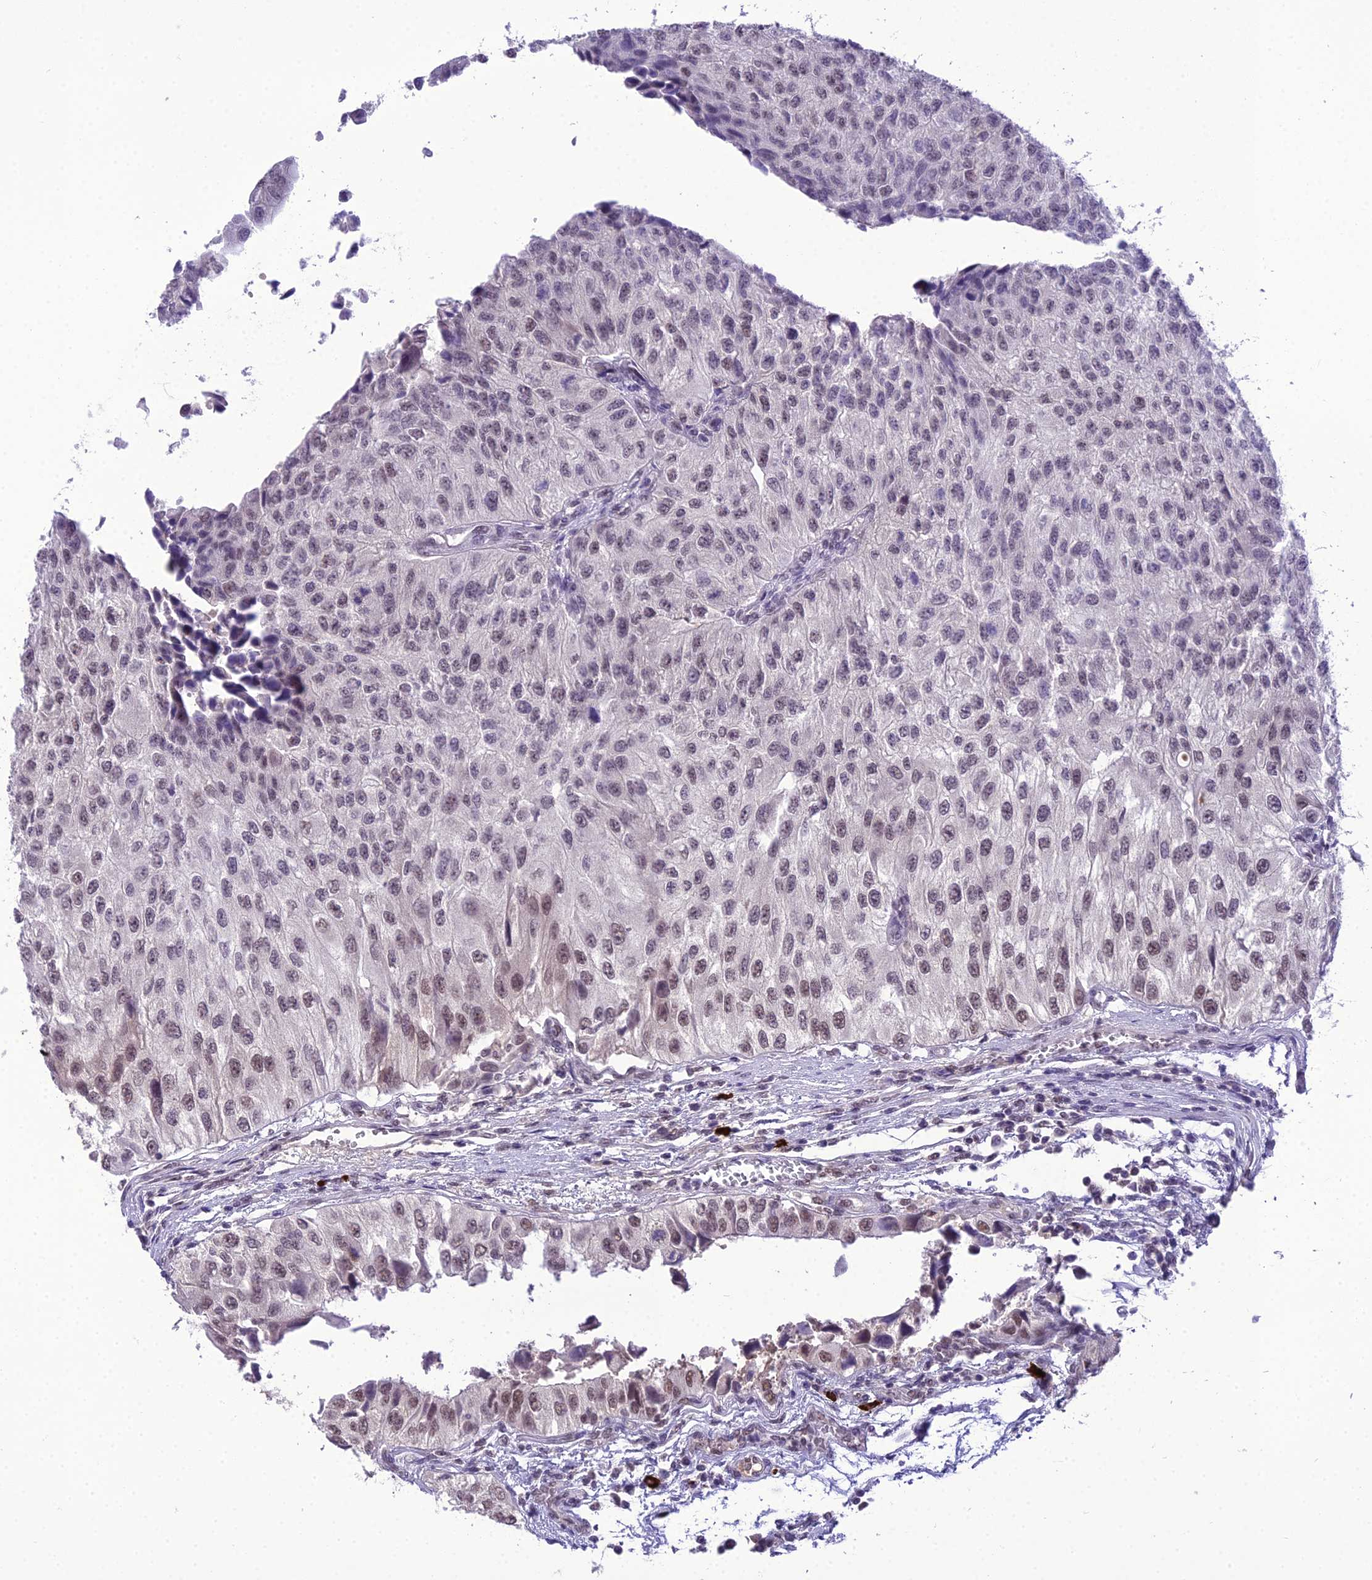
{"staining": {"intensity": "moderate", "quantity": "<25%", "location": "nuclear"}, "tissue": "urothelial cancer", "cell_type": "Tumor cells", "image_type": "cancer", "snomed": [{"axis": "morphology", "description": "Urothelial carcinoma, High grade"}, {"axis": "topography", "description": "Kidney"}, {"axis": "topography", "description": "Urinary bladder"}], "caption": "Immunohistochemistry (IHC) (DAB (3,3'-diaminobenzidine)) staining of urothelial cancer shows moderate nuclear protein expression in about <25% of tumor cells.", "gene": "SH3RF3", "patient": {"sex": "male", "age": 77}}